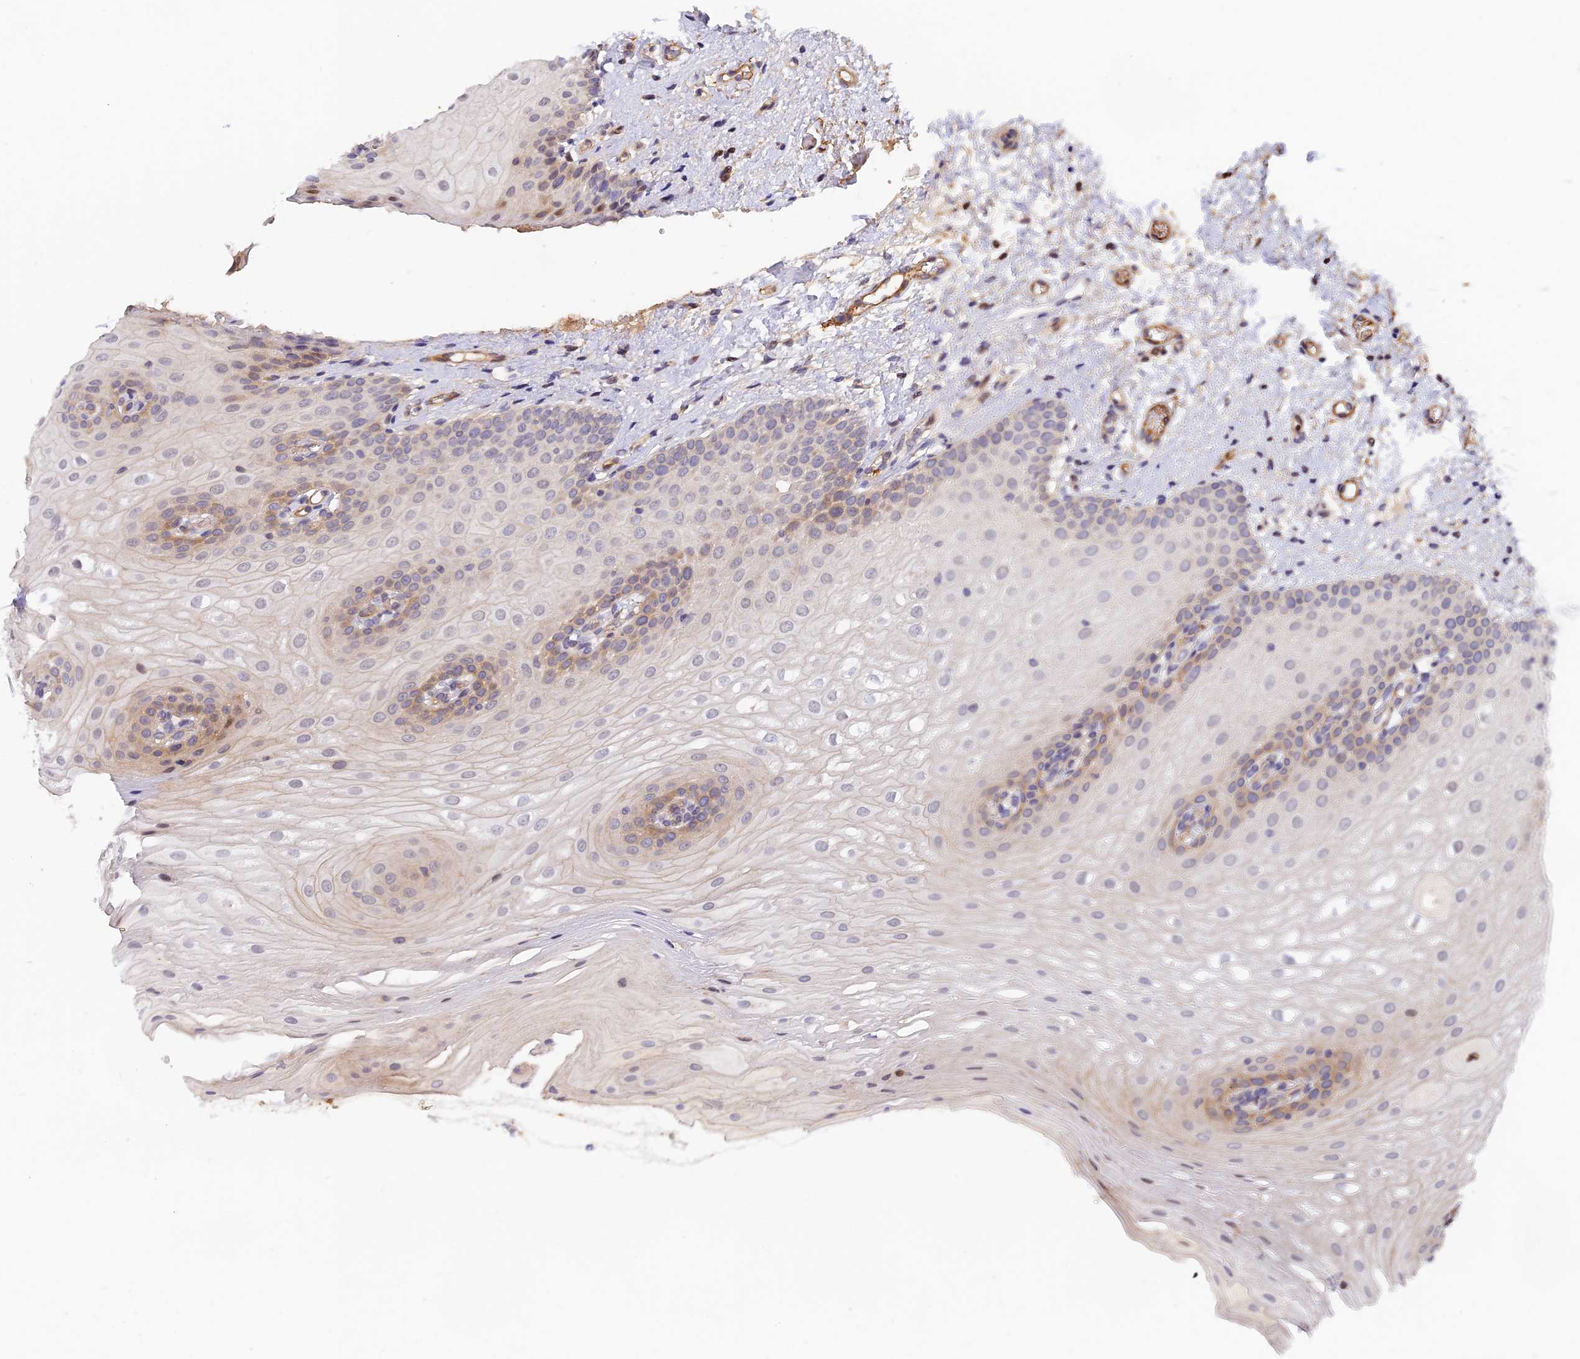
{"staining": {"intensity": "weak", "quantity": "<25%", "location": "cytoplasmic/membranous"}, "tissue": "oral mucosa", "cell_type": "Squamous epithelial cells", "image_type": "normal", "snomed": [{"axis": "morphology", "description": "Normal tissue, NOS"}, {"axis": "topography", "description": "Oral tissue"}], "caption": "Immunohistochemistry (IHC) micrograph of normal oral mucosa stained for a protein (brown), which displays no expression in squamous epithelial cells.", "gene": "MISP3", "patient": {"sex": "female", "age": 54}}